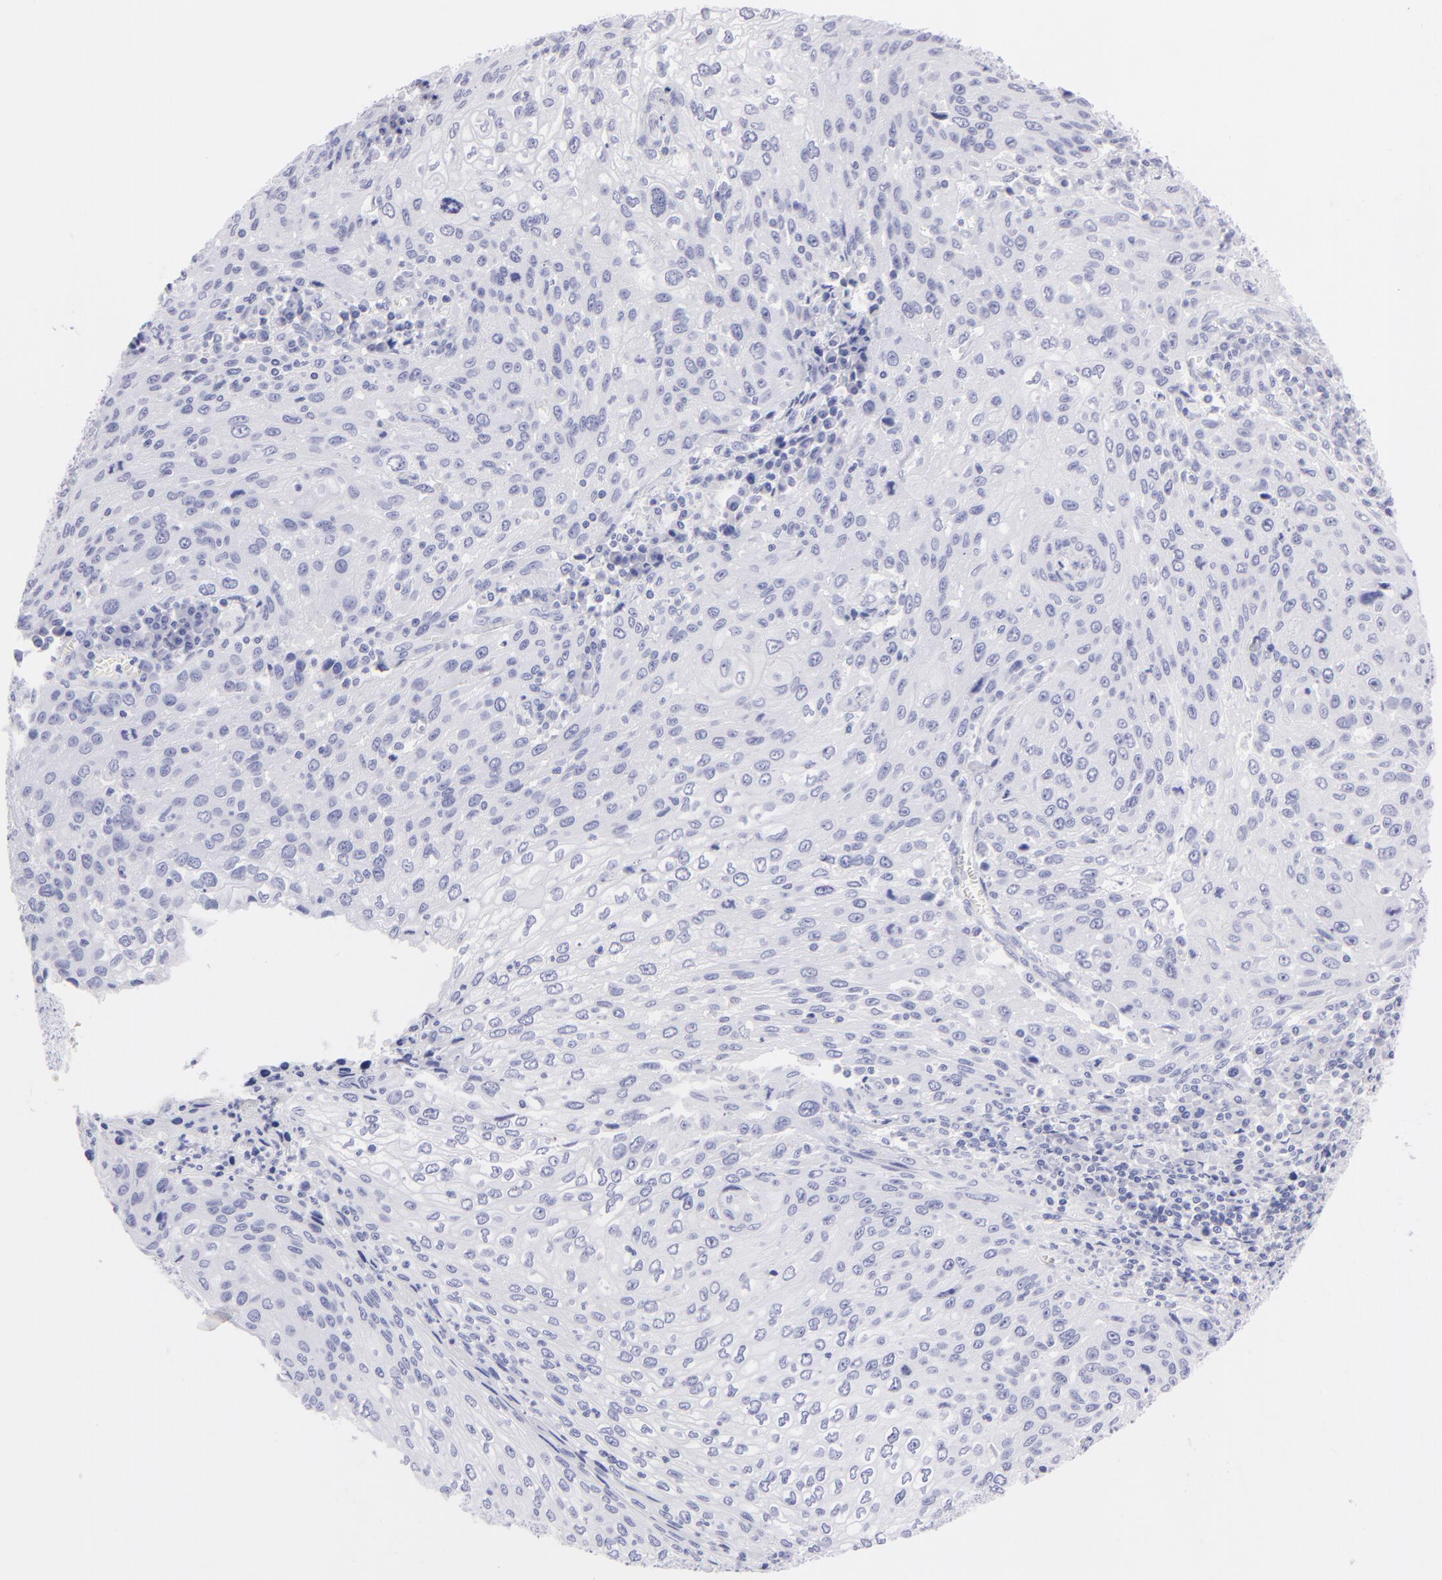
{"staining": {"intensity": "negative", "quantity": "none", "location": "none"}, "tissue": "cervical cancer", "cell_type": "Tumor cells", "image_type": "cancer", "snomed": [{"axis": "morphology", "description": "Squamous cell carcinoma, NOS"}, {"axis": "topography", "description": "Cervix"}], "caption": "The photomicrograph reveals no staining of tumor cells in squamous cell carcinoma (cervical).", "gene": "SLC1A2", "patient": {"sex": "female", "age": 32}}